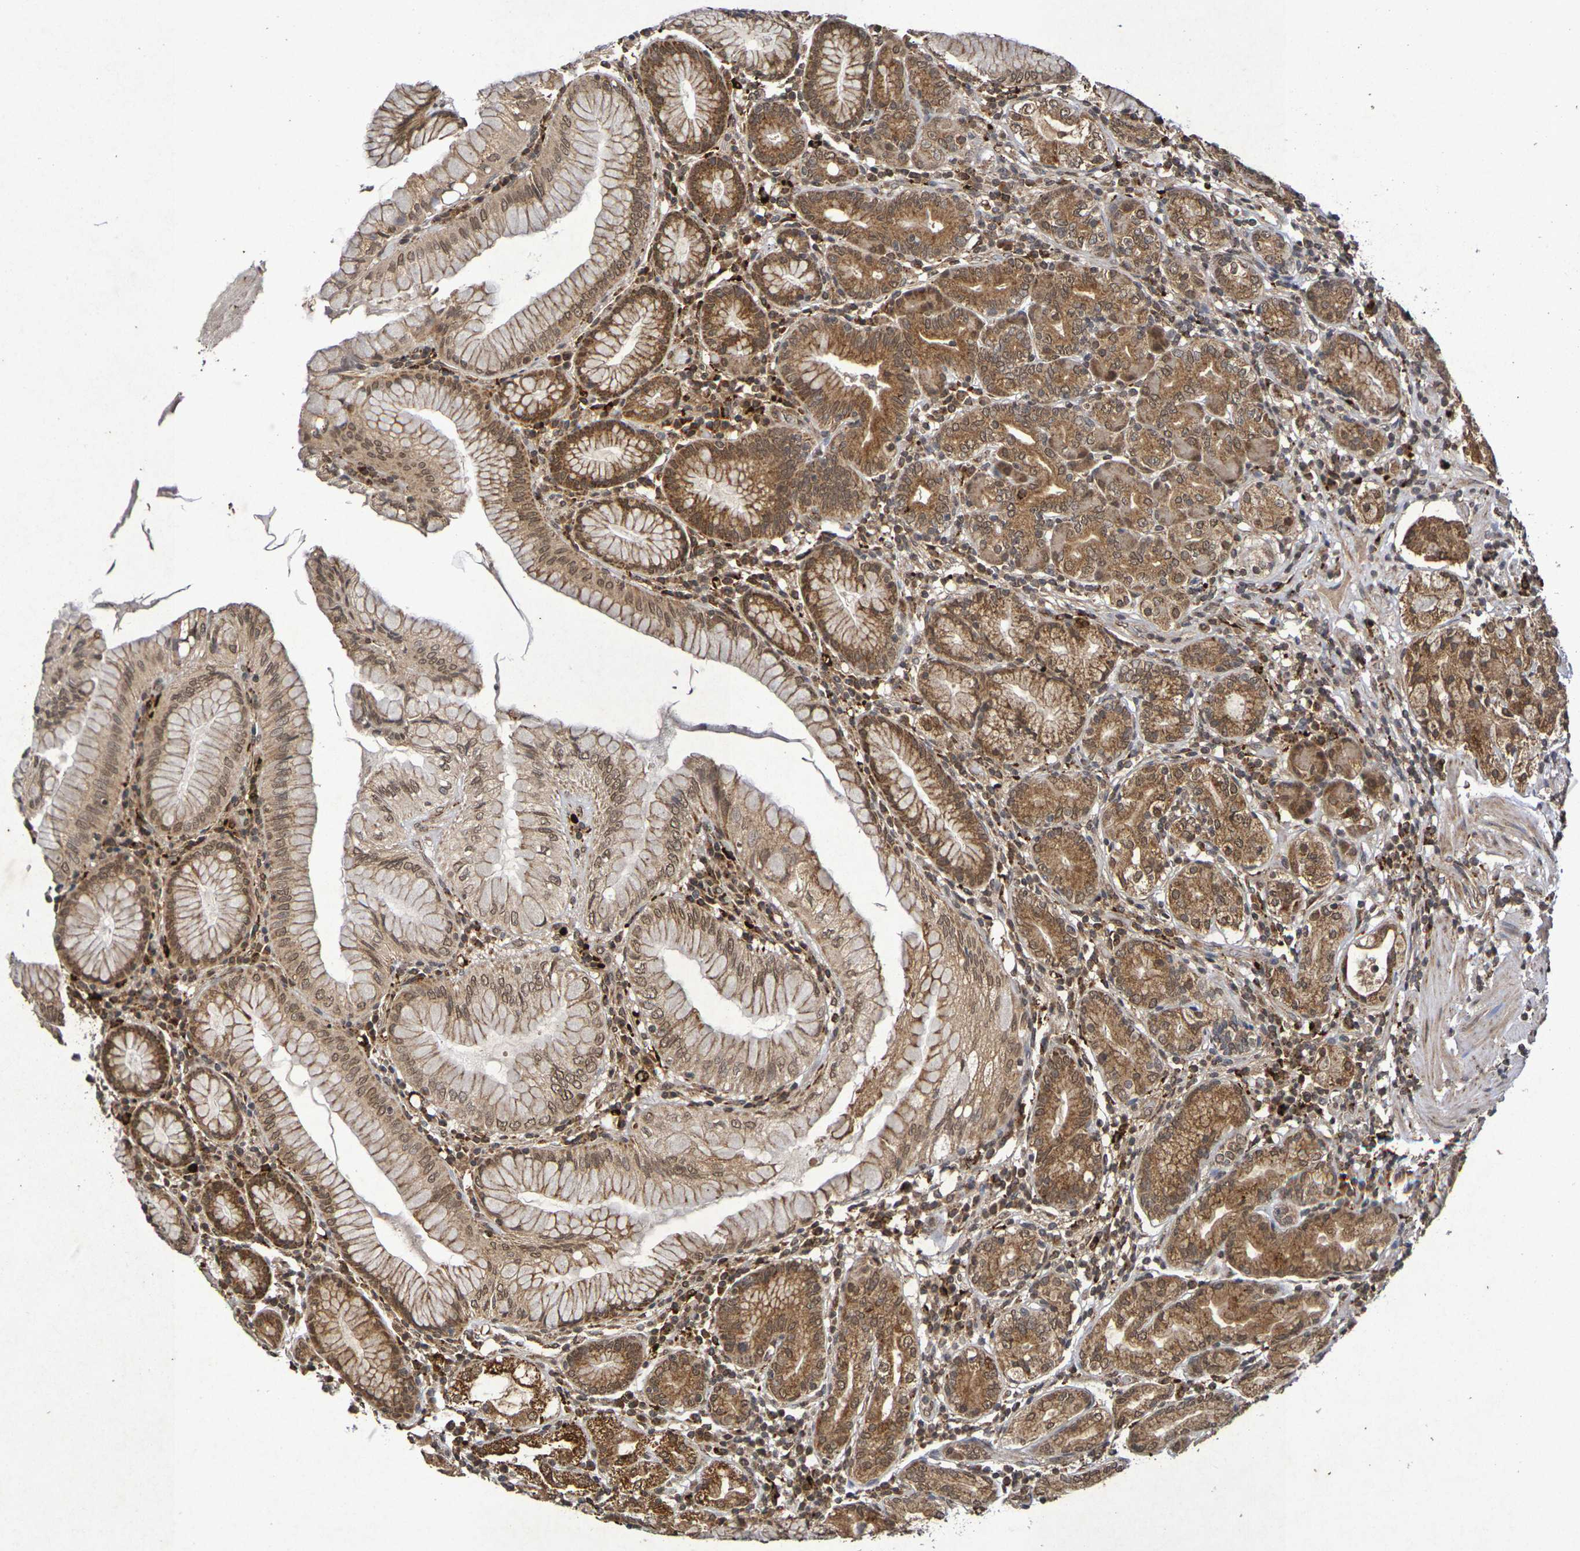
{"staining": {"intensity": "moderate", "quantity": ">75%", "location": "cytoplasmic/membranous,nuclear"}, "tissue": "stomach", "cell_type": "Glandular cells", "image_type": "normal", "snomed": [{"axis": "morphology", "description": "Normal tissue, NOS"}, {"axis": "topography", "description": "Stomach, lower"}], "caption": "Protein expression analysis of unremarkable stomach displays moderate cytoplasmic/membranous,nuclear positivity in about >75% of glandular cells.", "gene": "GUCY1A2", "patient": {"sex": "female", "age": 76}}